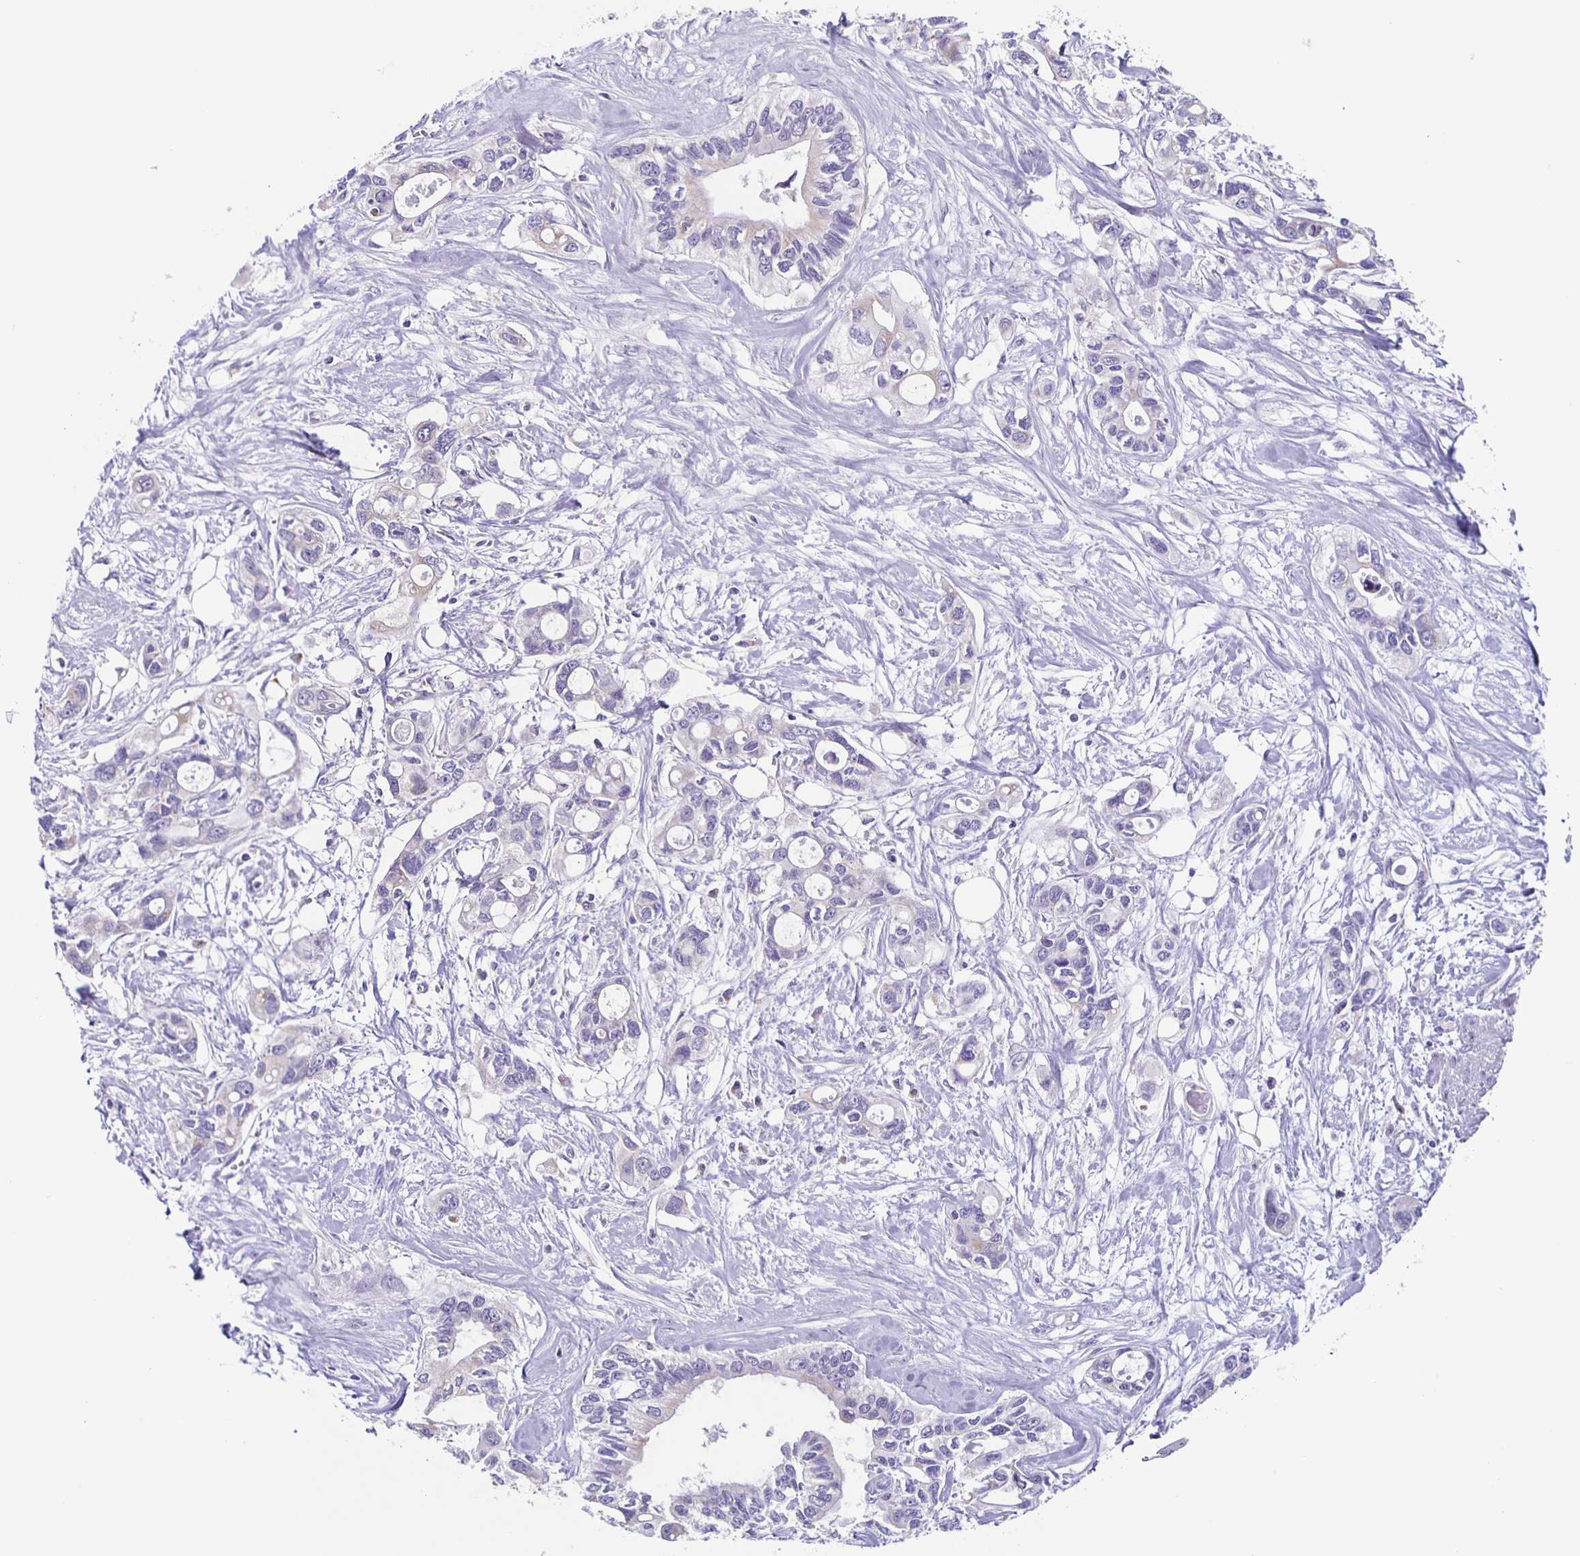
{"staining": {"intensity": "negative", "quantity": "none", "location": "none"}, "tissue": "pancreatic cancer", "cell_type": "Tumor cells", "image_type": "cancer", "snomed": [{"axis": "morphology", "description": "Adenocarcinoma, NOS"}, {"axis": "topography", "description": "Pancreas"}], "caption": "This micrograph is of pancreatic adenocarcinoma stained with IHC to label a protein in brown with the nuclei are counter-stained blue. There is no positivity in tumor cells.", "gene": "TPPP", "patient": {"sex": "male", "age": 60}}